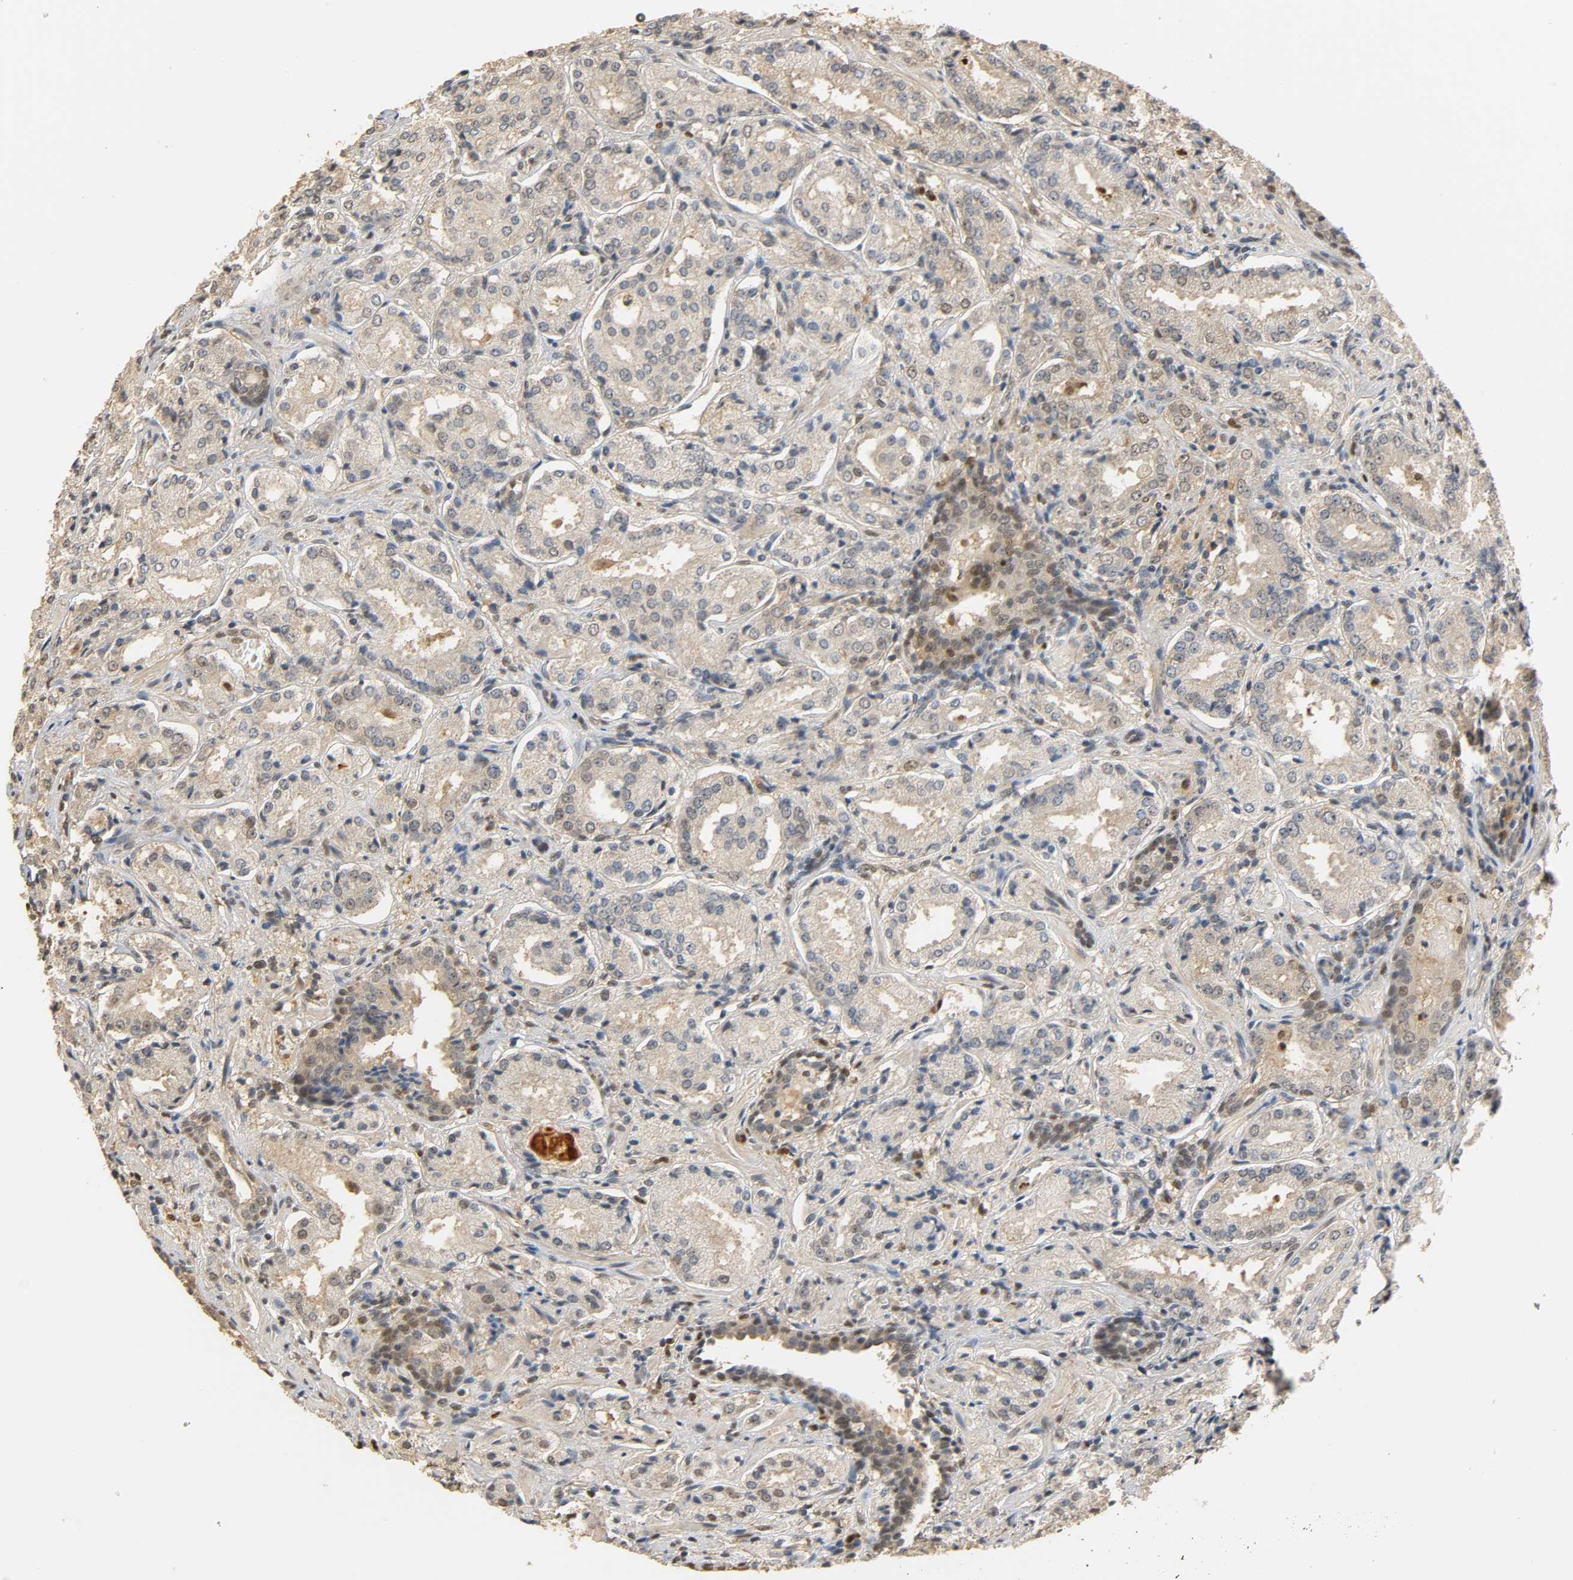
{"staining": {"intensity": "weak", "quantity": ">75%", "location": "cytoplasmic/membranous"}, "tissue": "prostate cancer", "cell_type": "Tumor cells", "image_type": "cancer", "snomed": [{"axis": "morphology", "description": "Adenocarcinoma, High grade"}, {"axis": "topography", "description": "Prostate"}], "caption": "IHC image of neoplastic tissue: human prostate adenocarcinoma (high-grade) stained using immunohistochemistry demonstrates low levels of weak protein expression localized specifically in the cytoplasmic/membranous of tumor cells, appearing as a cytoplasmic/membranous brown color.", "gene": "ZFPM2", "patient": {"sex": "male", "age": 58}}